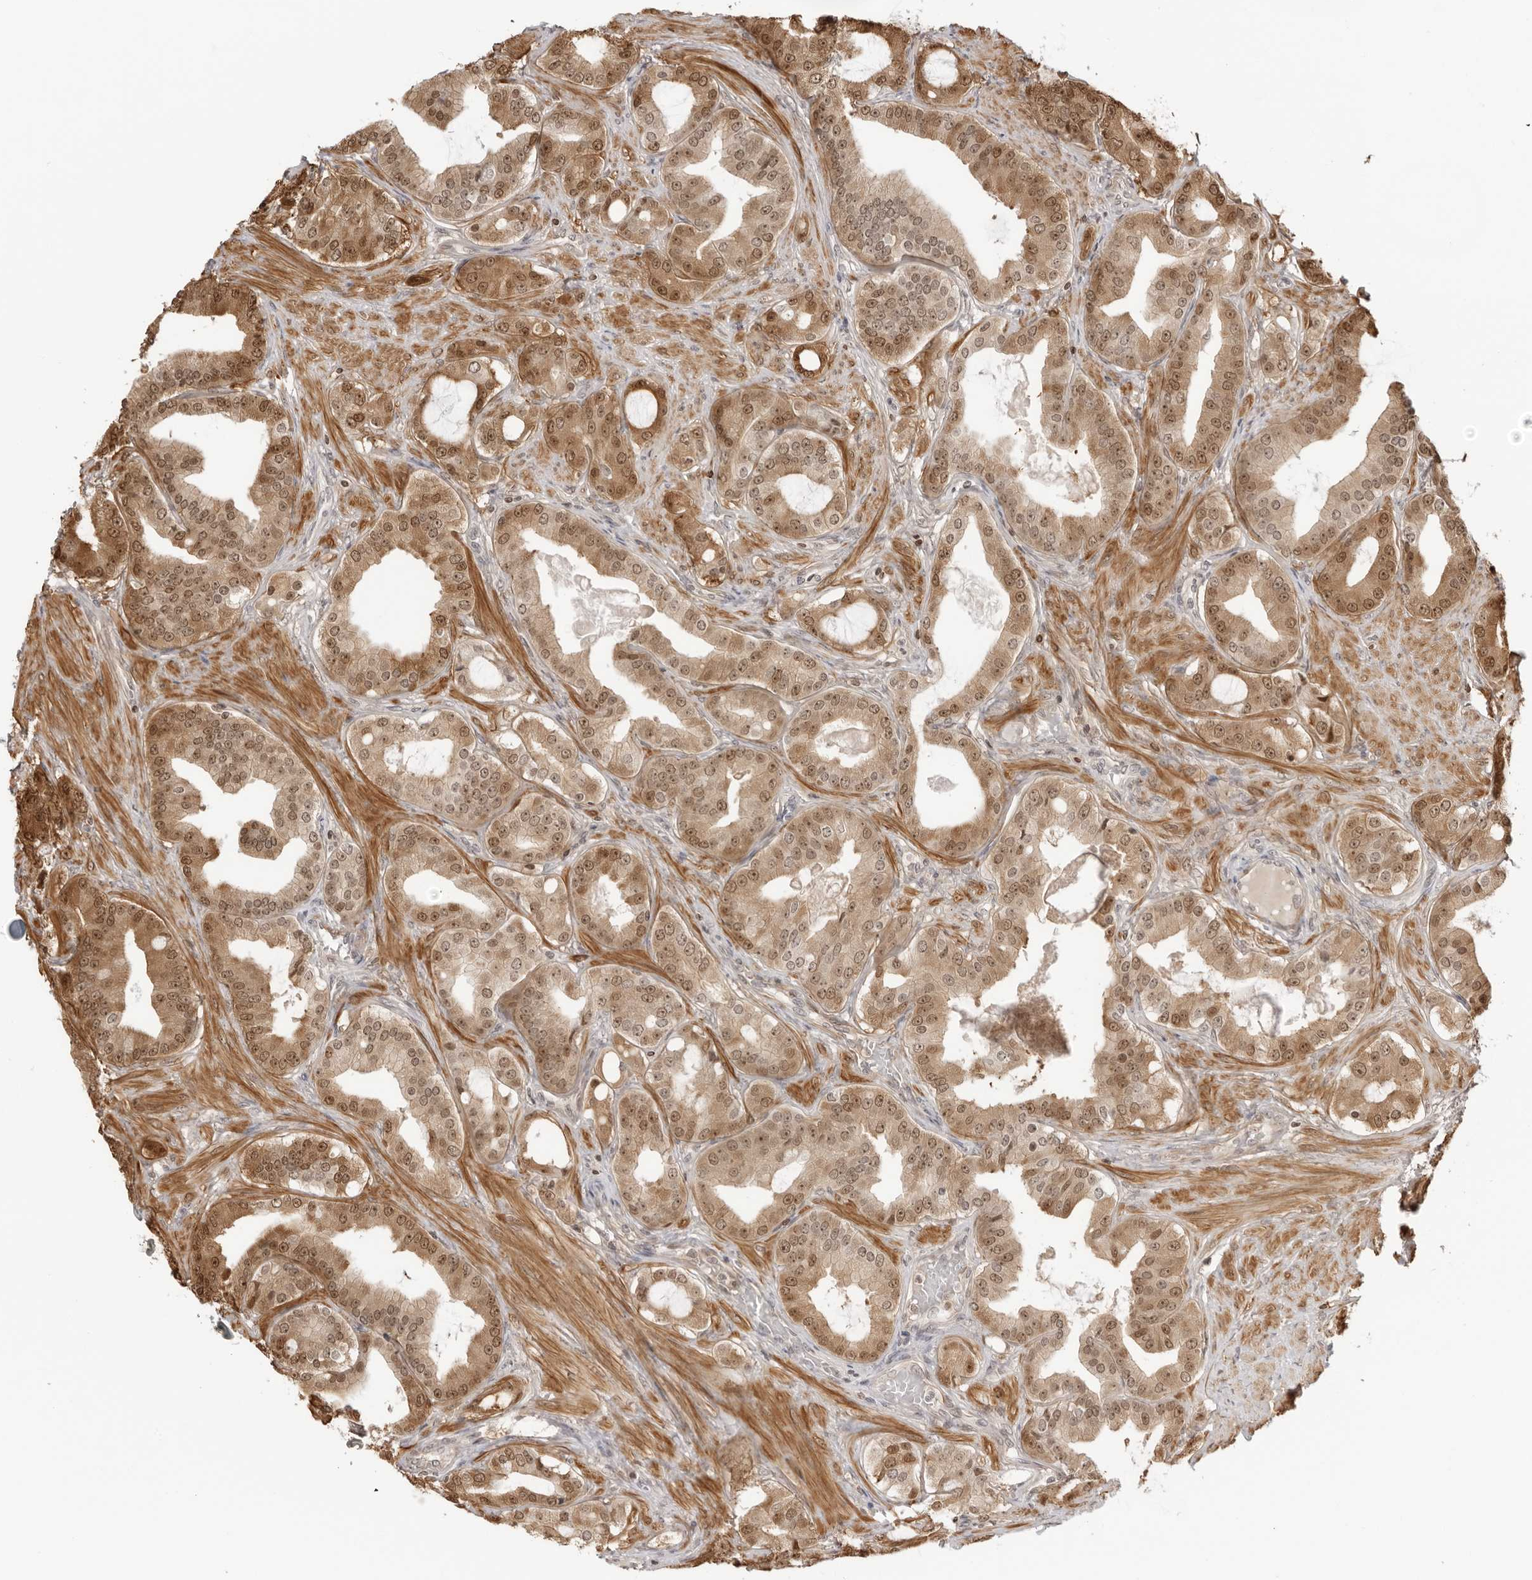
{"staining": {"intensity": "moderate", "quantity": ">75%", "location": "cytoplasmic/membranous,nuclear"}, "tissue": "prostate cancer", "cell_type": "Tumor cells", "image_type": "cancer", "snomed": [{"axis": "morphology", "description": "Adenocarcinoma, High grade"}, {"axis": "topography", "description": "Prostate"}], "caption": "There is medium levels of moderate cytoplasmic/membranous and nuclear positivity in tumor cells of adenocarcinoma (high-grade) (prostate), as demonstrated by immunohistochemical staining (brown color).", "gene": "RNF146", "patient": {"sex": "male", "age": 60}}